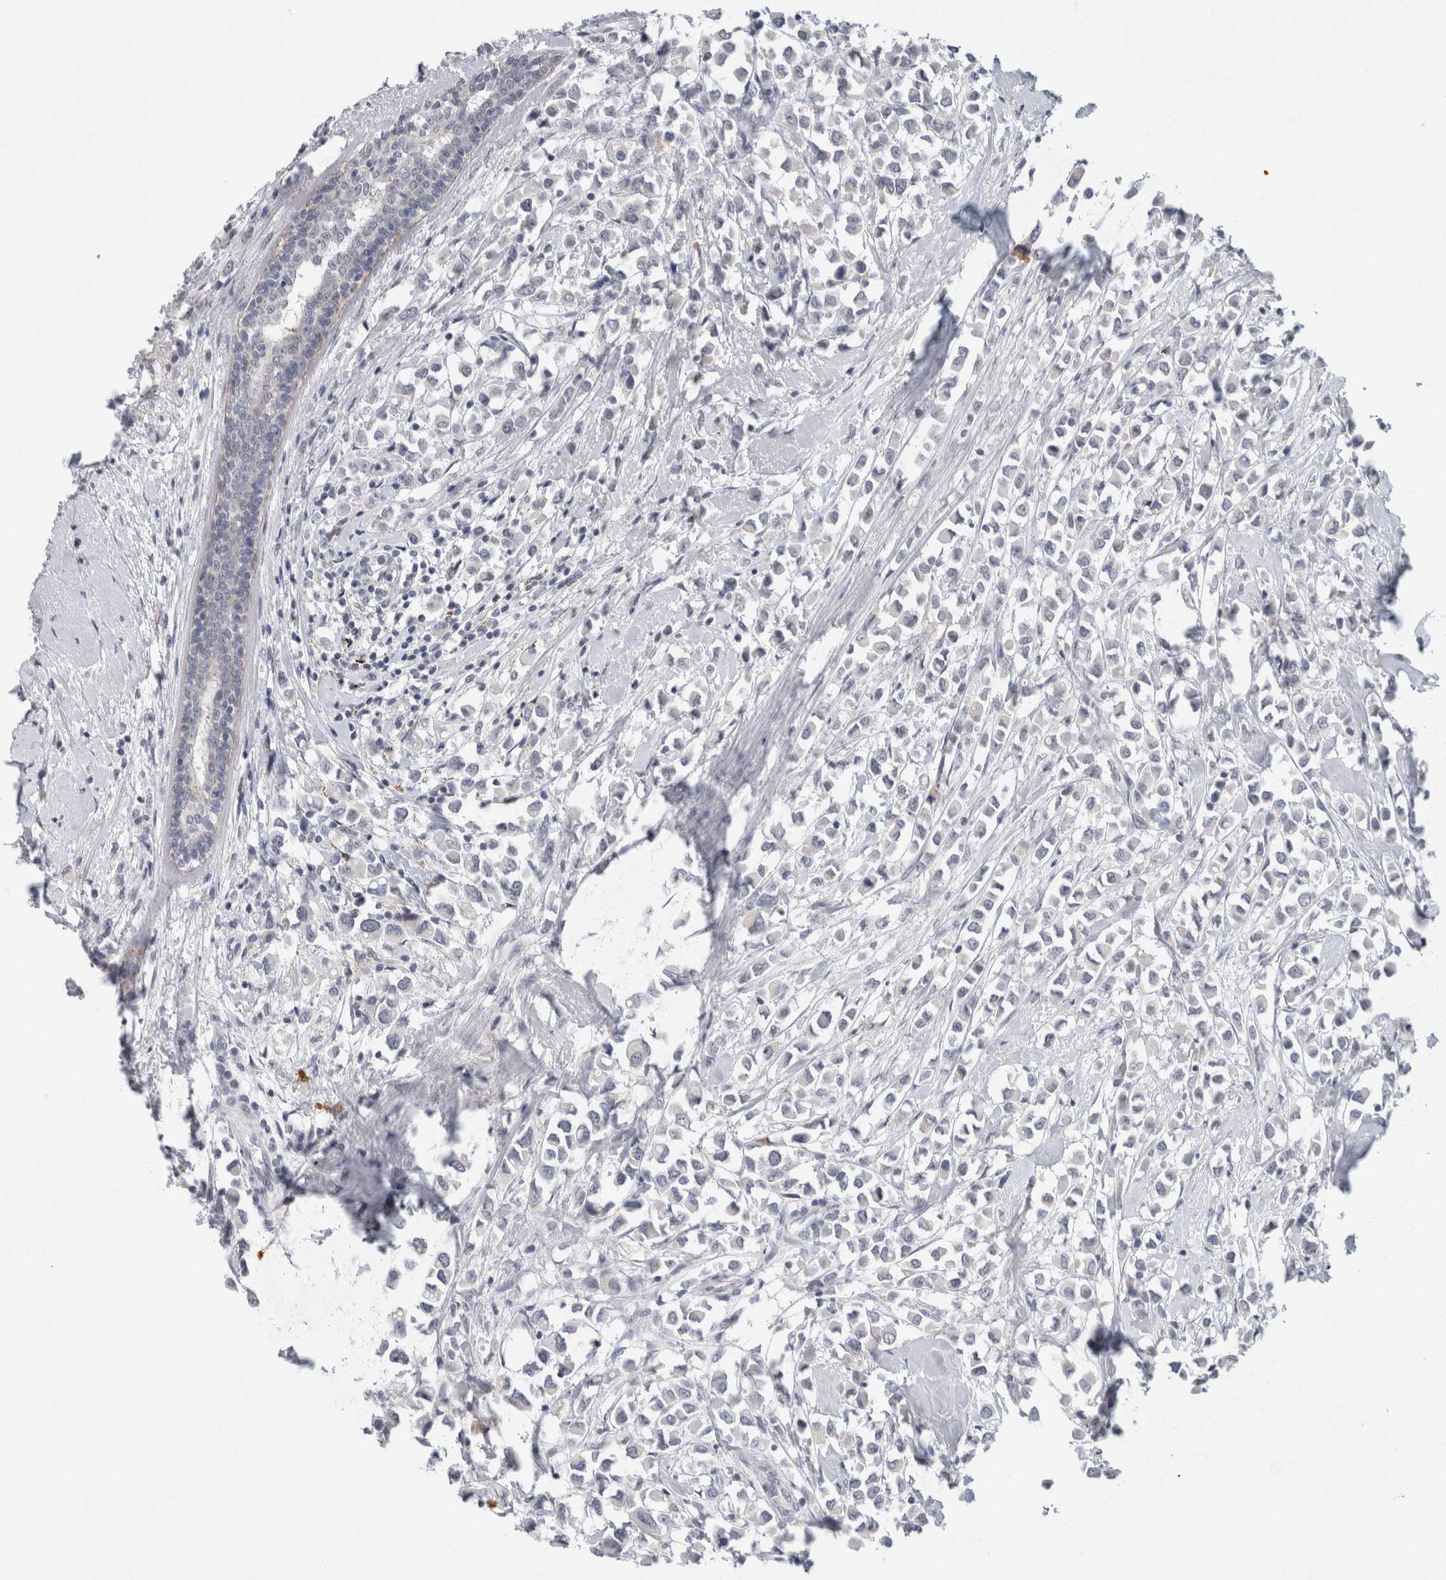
{"staining": {"intensity": "negative", "quantity": "none", "location": "none"}, "tissue": "breast cancer", "cell_type": "Tumor cells", "image_type": "cancer", "snomed": [{"axis": "morphology", "description": "Duct carcinoma"}, {"axis": "topography", "description": "Breast"}], "caption": "The photomicrograph displays no staining of tumor cells in breast cancer (invasive ductal carcinoma).", "gene": "NIPA1", "patient": {"sex": "female", "age": 61}}